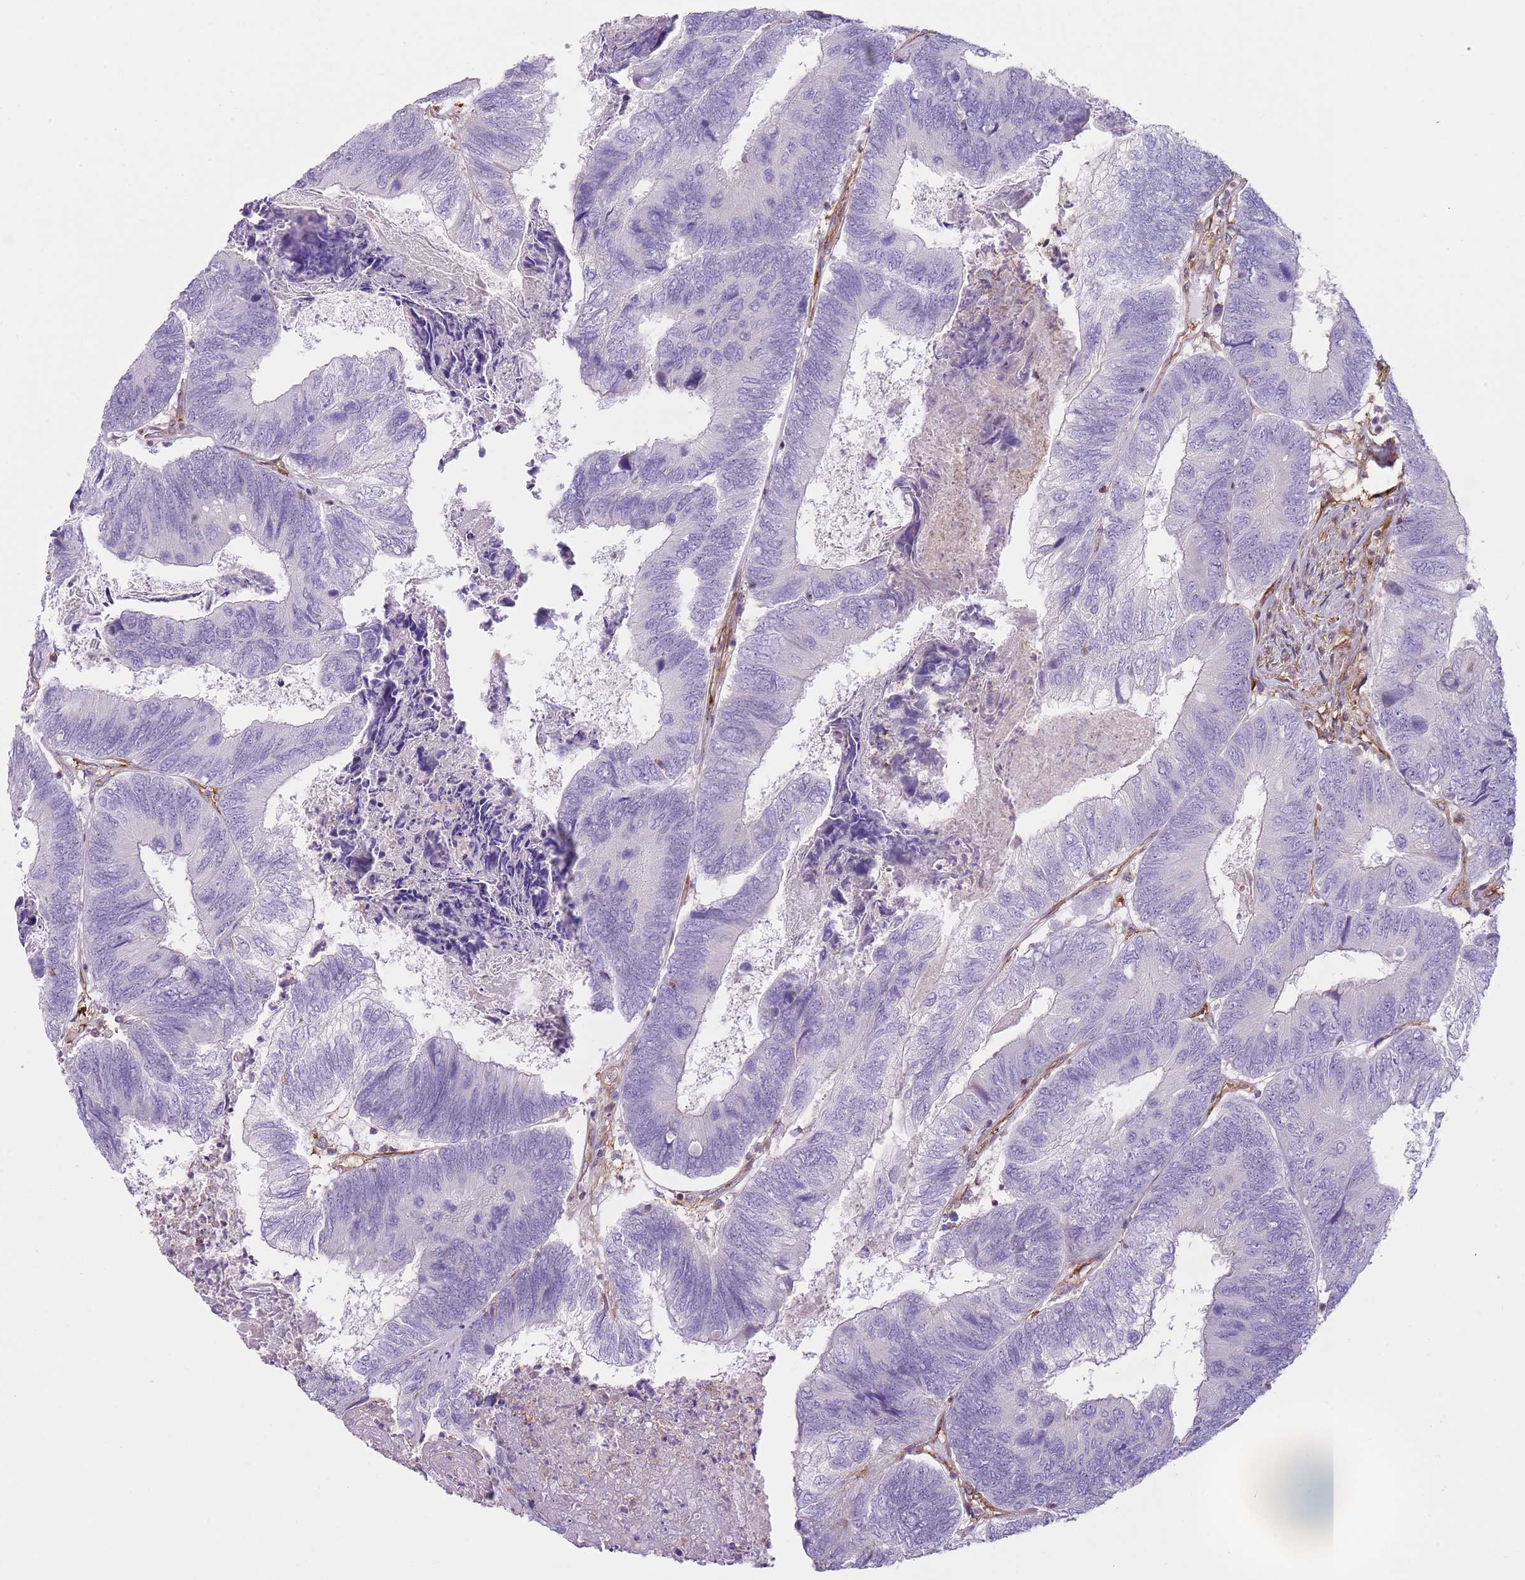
{"staining": {"intensity": "negative", "quantity": "none", "location": "none"}, "tissue": "colorectal cancer", "cell_type": "Tumor cells", "image_type": "cancer", "snomed": [{"axis": "morphology", "description": "Adenocarcinoma, NOS"}, {"axis": "topography", "description": "Colon"}], "caption": "There is no significant expression in tumor cells of colorectal cancer.", "gene": "GNAI3", "patient": {"sex": "female", "age": 67}}